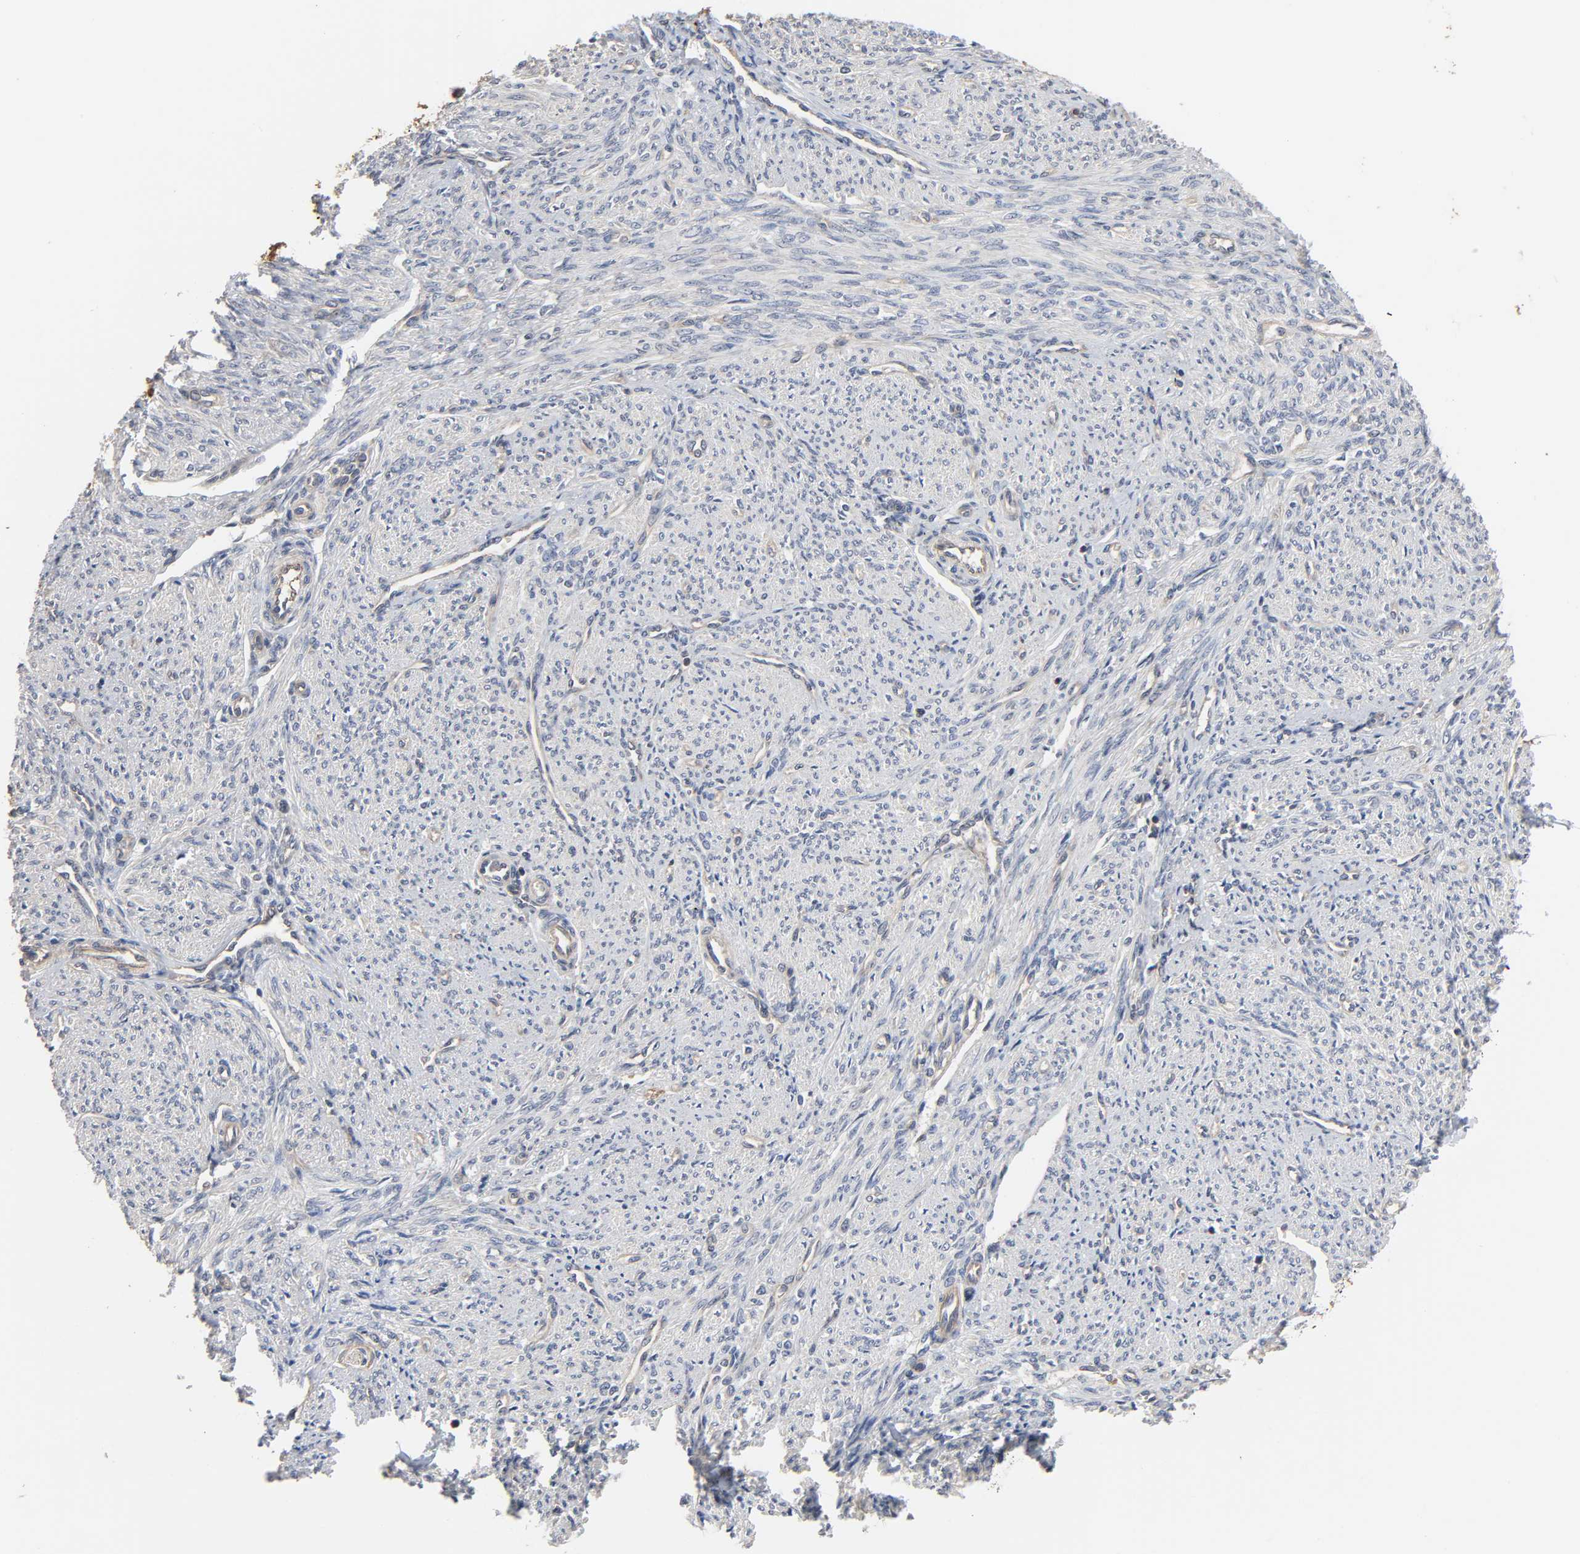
{"staining": {"intensity": "weak", "quantity": "<25%", "location": "cytoplasmic/membranous,nuclear"}, "tissue": "smooth muscle", "cell_type": "Smooth muscle cells", "image_type": "normal", "snomed": [{"axis": "morphology", "description": "Normal tissue, NOS"}, {"axis": "topography", "description": "Smooth muscle"}], "caption": "Protein analysis of unremarkable smooth muscle demonstrates no significant expression in smooth muscle cells. (DAB (3,3'-diaminobenzidine) IHC visualized using brightfield microscopy, high magnification).", "gene": "DDX10", "patient": {"sex": "female", "age": 65}}